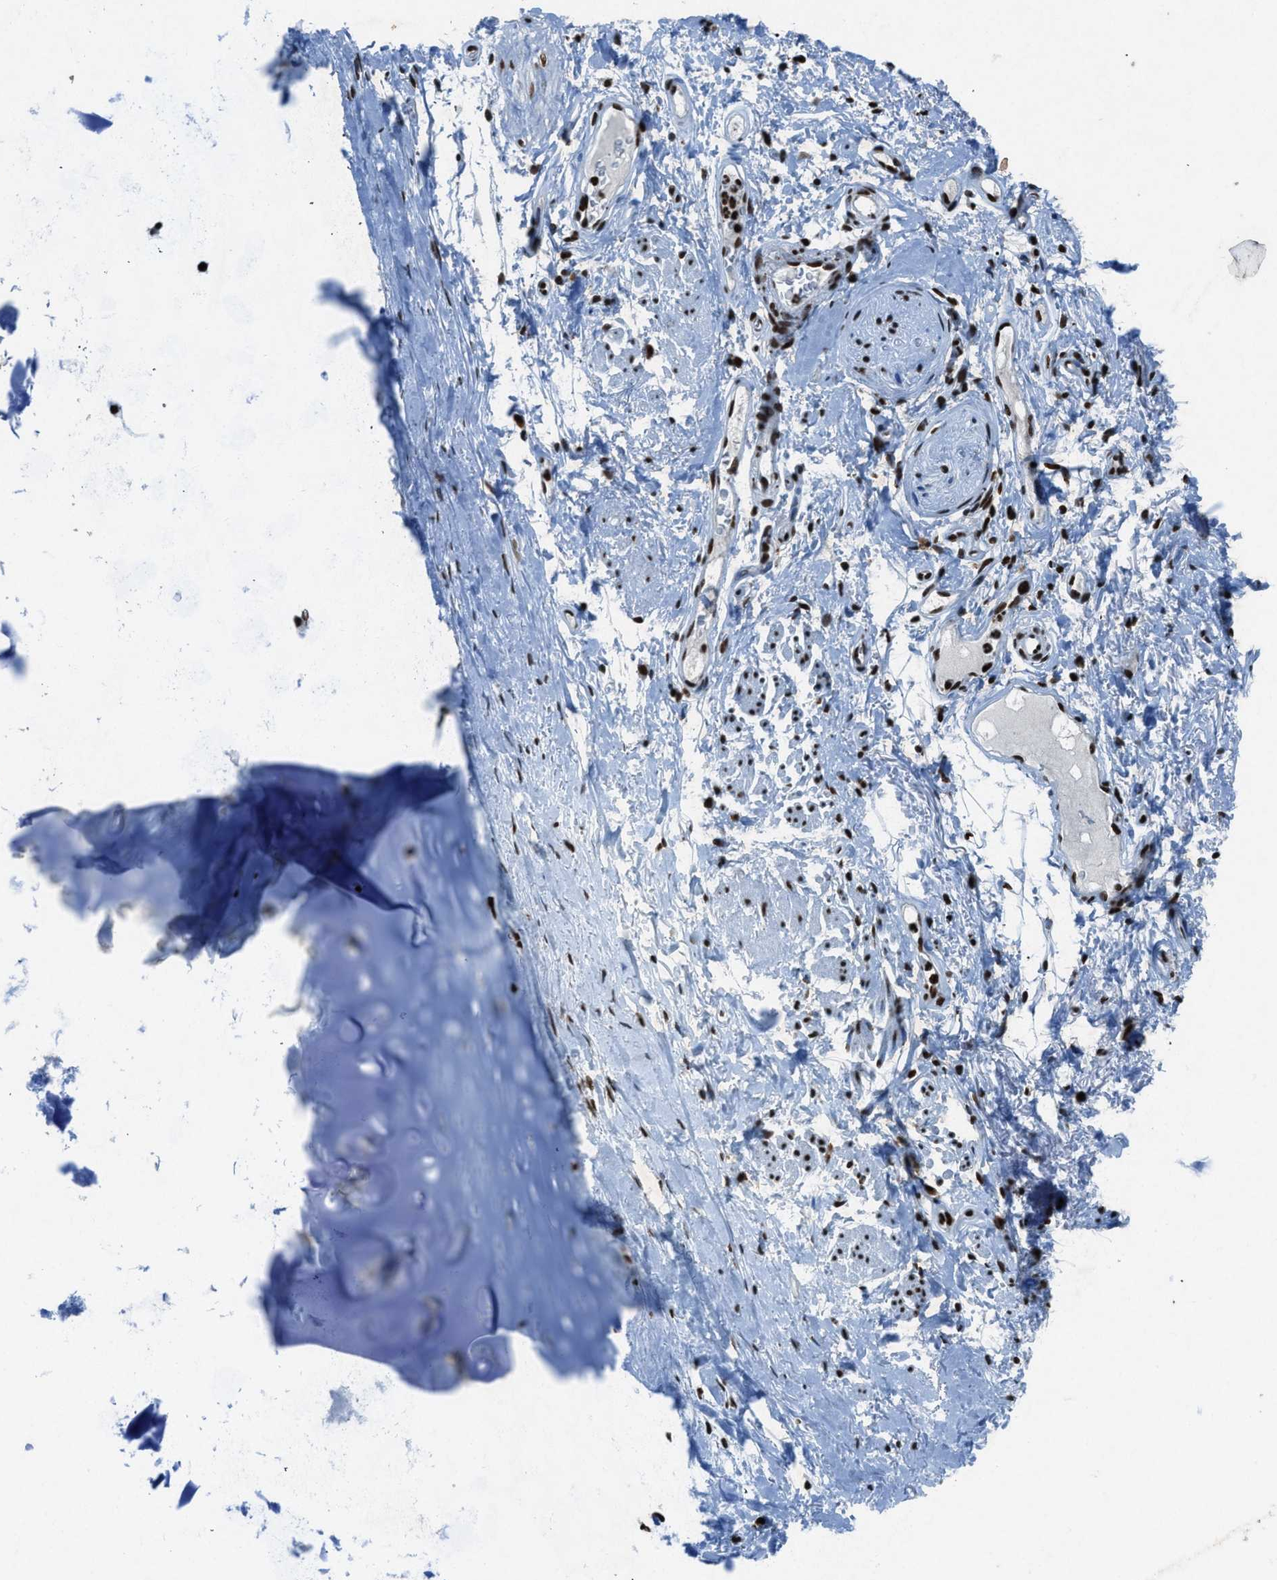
{"staining": {"intensity": "strong", "quantity": ">75%", "location": "nuclear"}, "tissue": "adipose tissue", "cell_type": "Adipocytes", "image_type": "normal", "snomed": [{"axis": "morphology", "description": "Normal tissue, NOS"}, {"axis": "topography", "description": "Cartilage tissue"}, {"axis": "topography", "description": "Bronchus"}], "caption": "About >75% of adipocytes in unremarkable adipose tissue show strong nuclear protein expression as visualized by brown immunohistochemical staining.", "gene": "NXF1", "patient": {"sex": "female", "age": 73}}